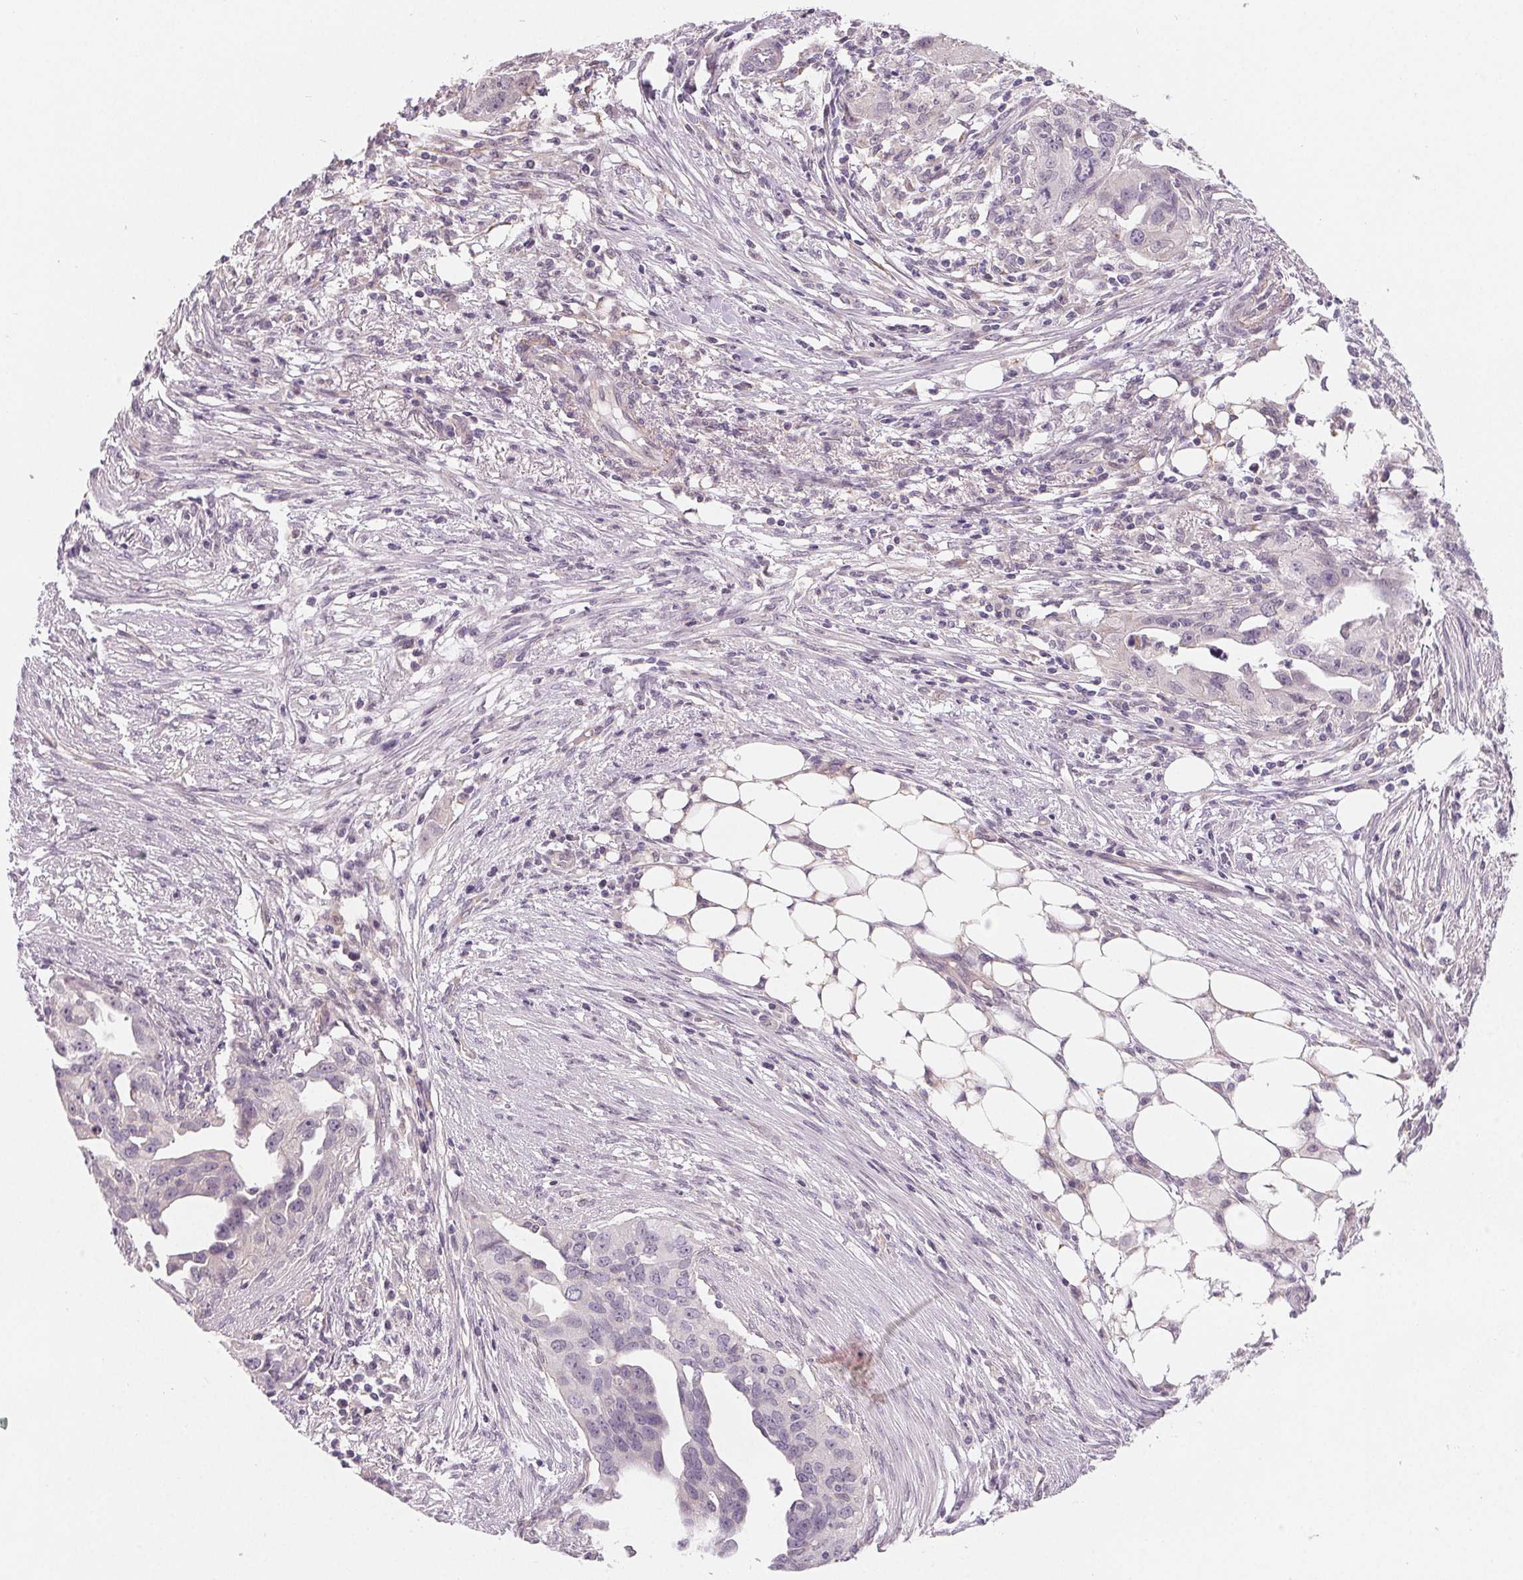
{"staining": {"intensity": "negative", "quantity": "none", "location": "none"}, "tissue": "ovarian cancer", "cell_type": "Tumor cells", "image_type": "cancer", "snomed": [{"axis": "morphology", "description": "Carcinoma, endometroid"}, {"axis": "morphology", "description": "Cystadenocarcinoma, serous, NOS"}, {"axis": "topography", "description": "Ovary"}], "caption": "This photomicrograph is of ovarian cancer (serous cystadenocarcinoma) stained with immunohistochemistry (IHC) to label a protein in brown with the nuclei are counter-stained blue. There is no positivity in tumor cells.", "gene": "CFC1", "patient": {"sex": "female", "age": 45}}